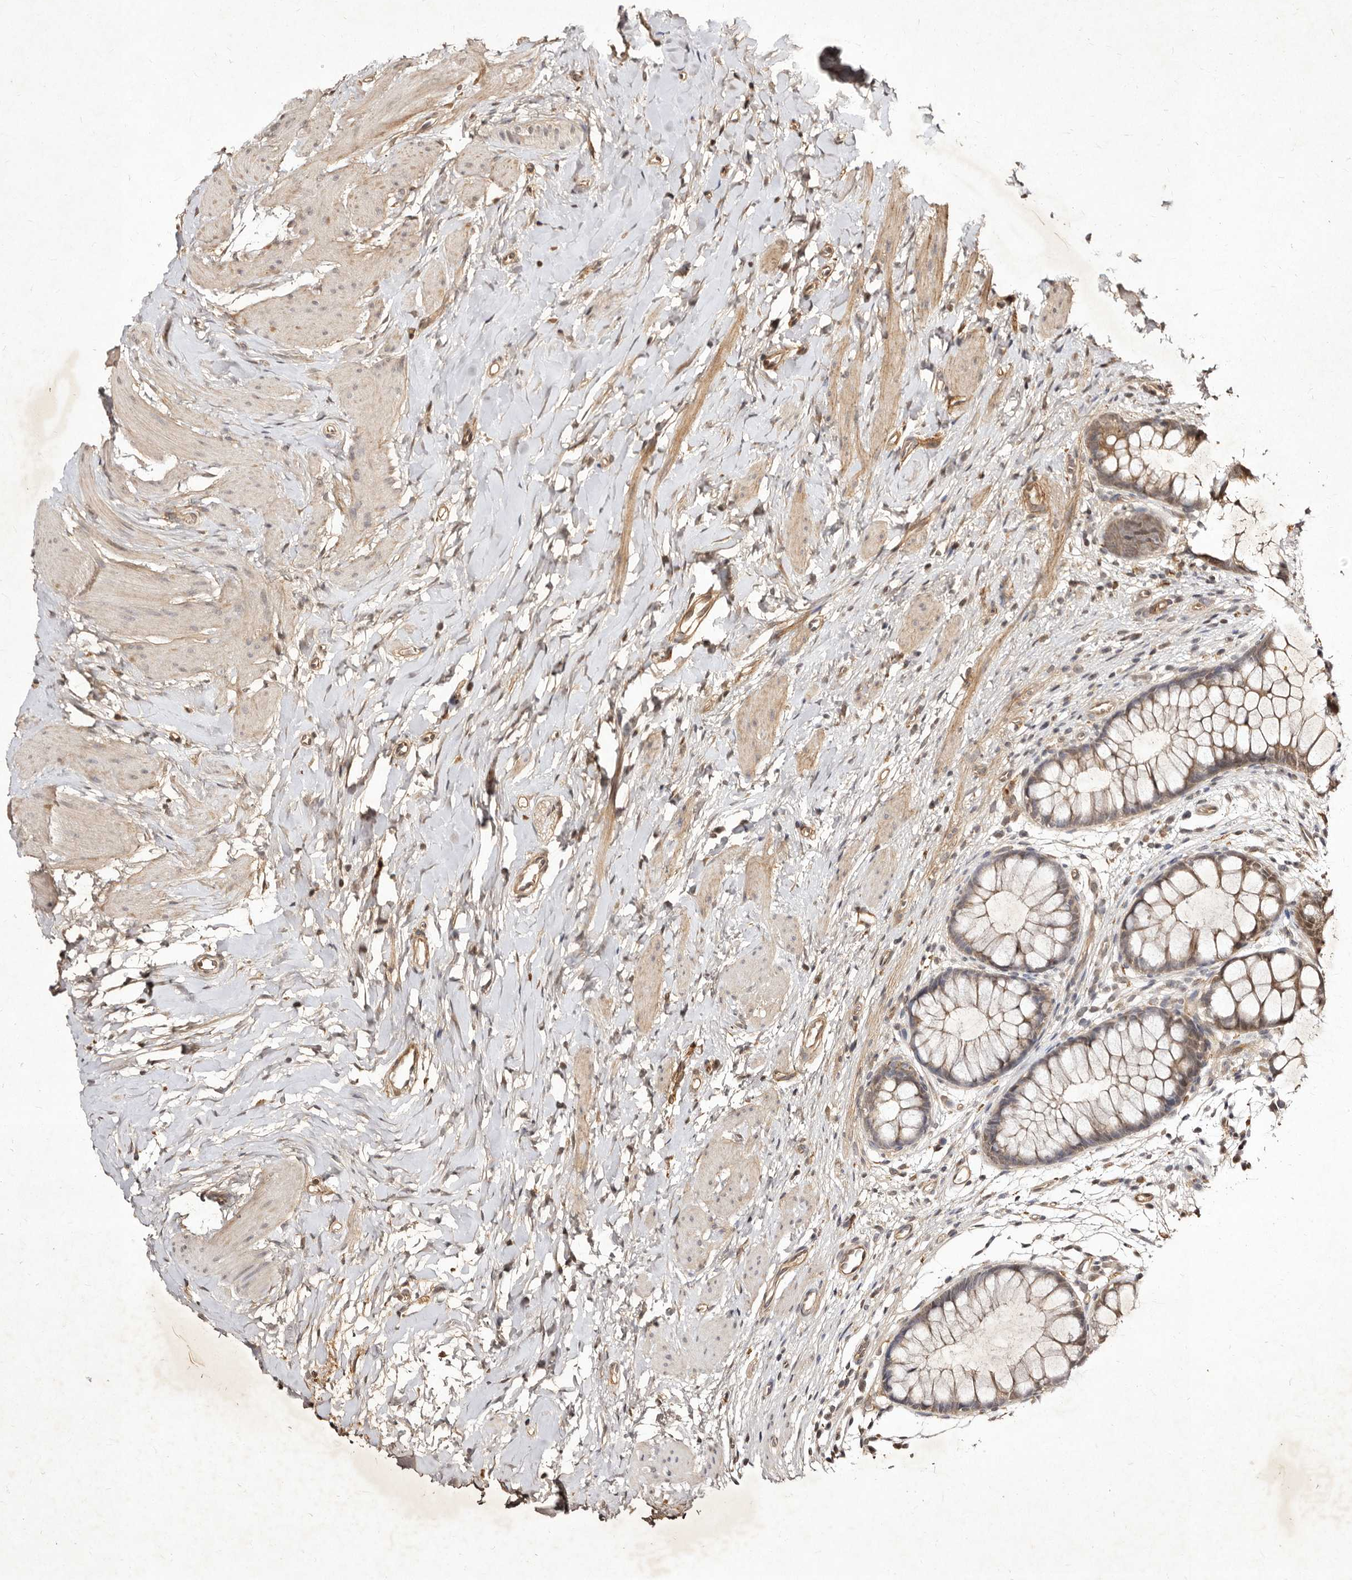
{"staining": {"intensity": "moderate", "quantity": ">75%", "location": "cytoplasmic/membranous"}, "tissue": "colon", "cell_type": "Endothelial cells", "image_type": "normal", "snomed": [{"axis": "morphology", "description": "Normal tissue, NOS"}, {"axis": "topography", "description": "Colon"}], "caption": "Brown immunohistochemical staining in benign colon demonstrates moderate cytoplasmic/membranous staining in about >75% of endothelial cells.", "gene": "LCORL", "patient": {"sex": "female", "age": 62}}